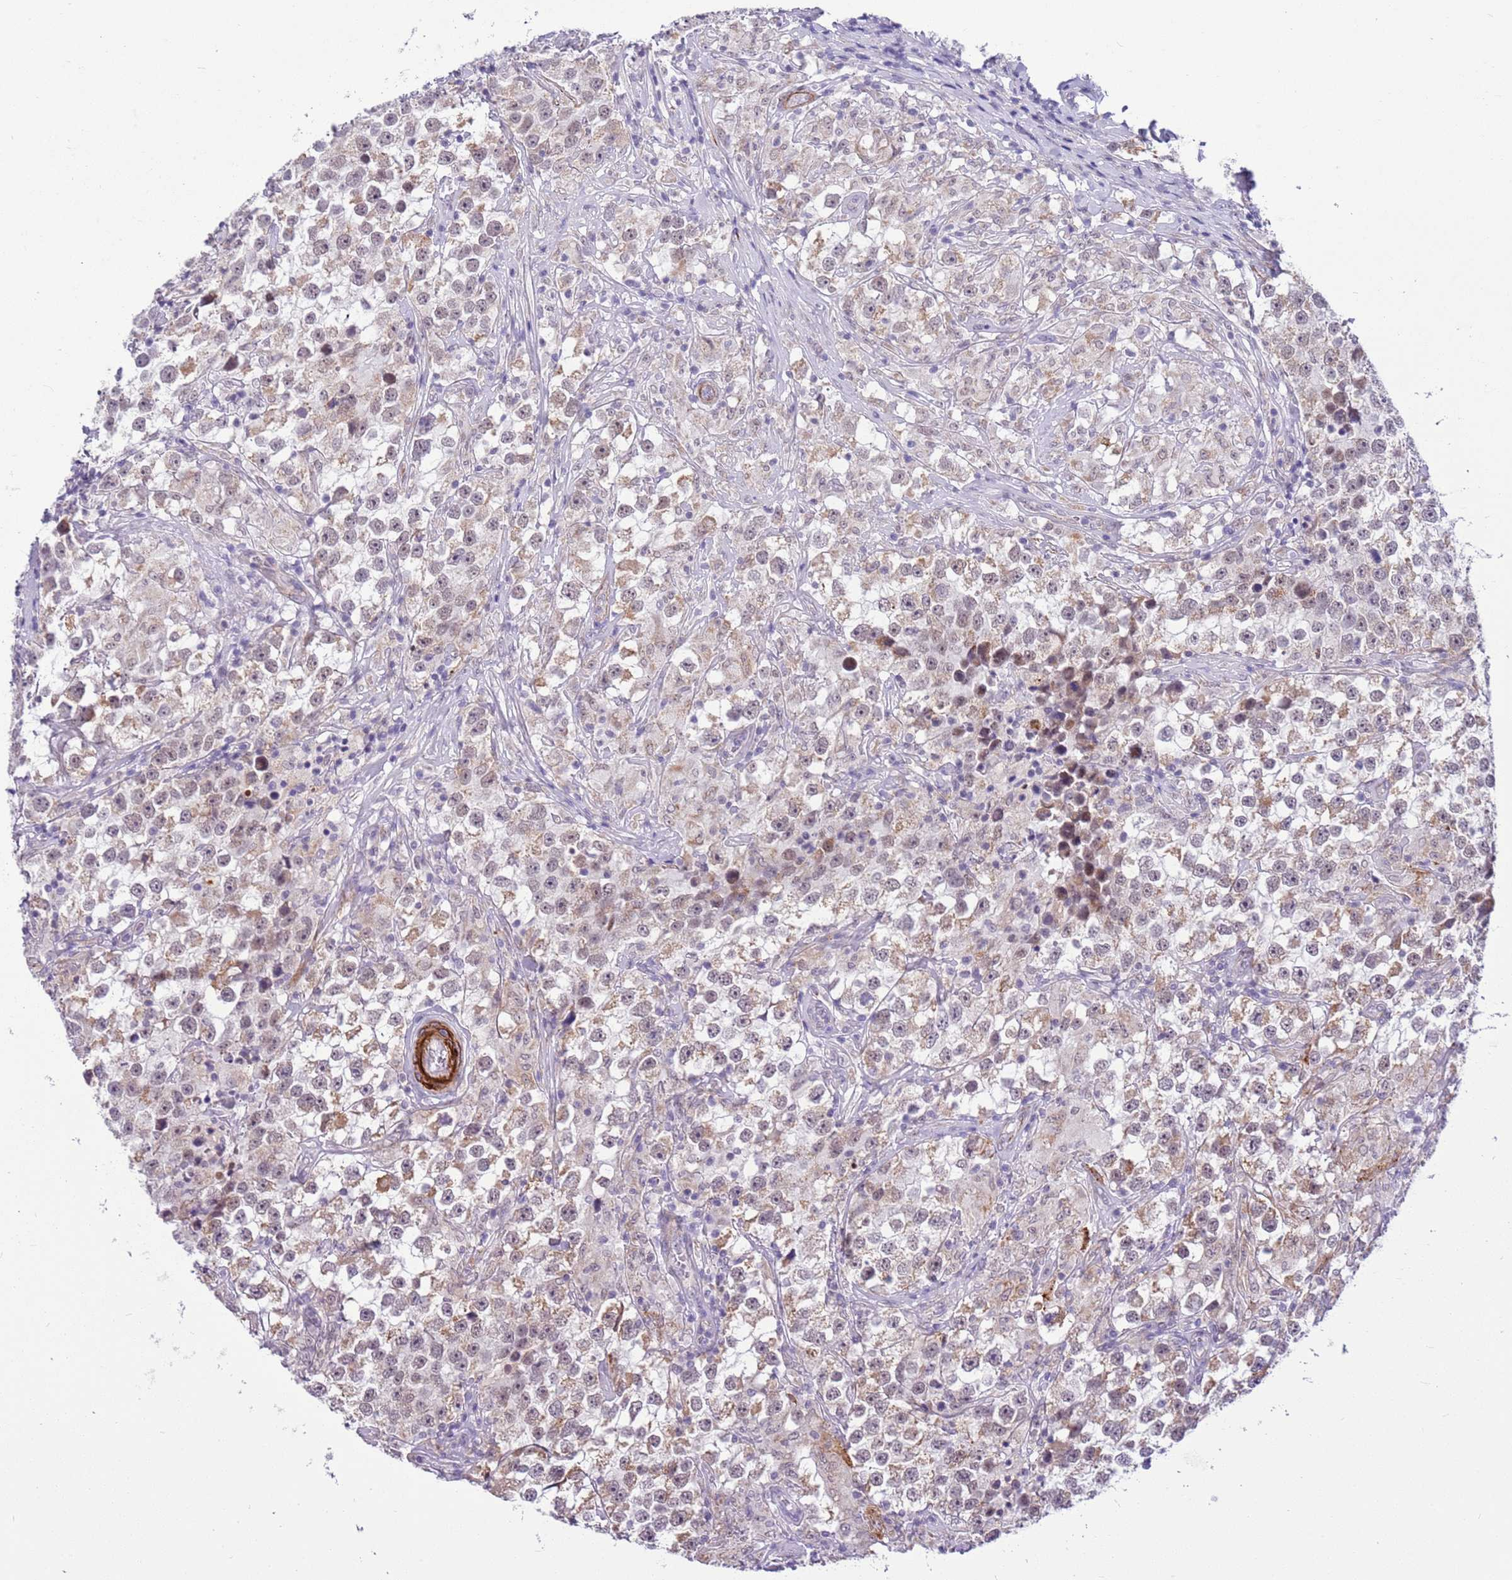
{"staining": {"intensity": "weak", "quantity": "25%-75%", "location": "cytoplasmic/membranous,nuclear"}, "tissue": "testis cancer", "cell_type": "Tumor cells", "image_type": "cancer", "snomed": [{"axis": "morphology", "description": "Seminoma, NOS"}, {"axis": "topography", "description": "Testis"}], "caption": "An image of human testis cancer (seminoma) stained for a protein displays weak cytoplasmic/membranous and nuclear brown staining in tumor cells.", "gene": "SMIM4", "patient": {"sex": "male", "age": 46}}